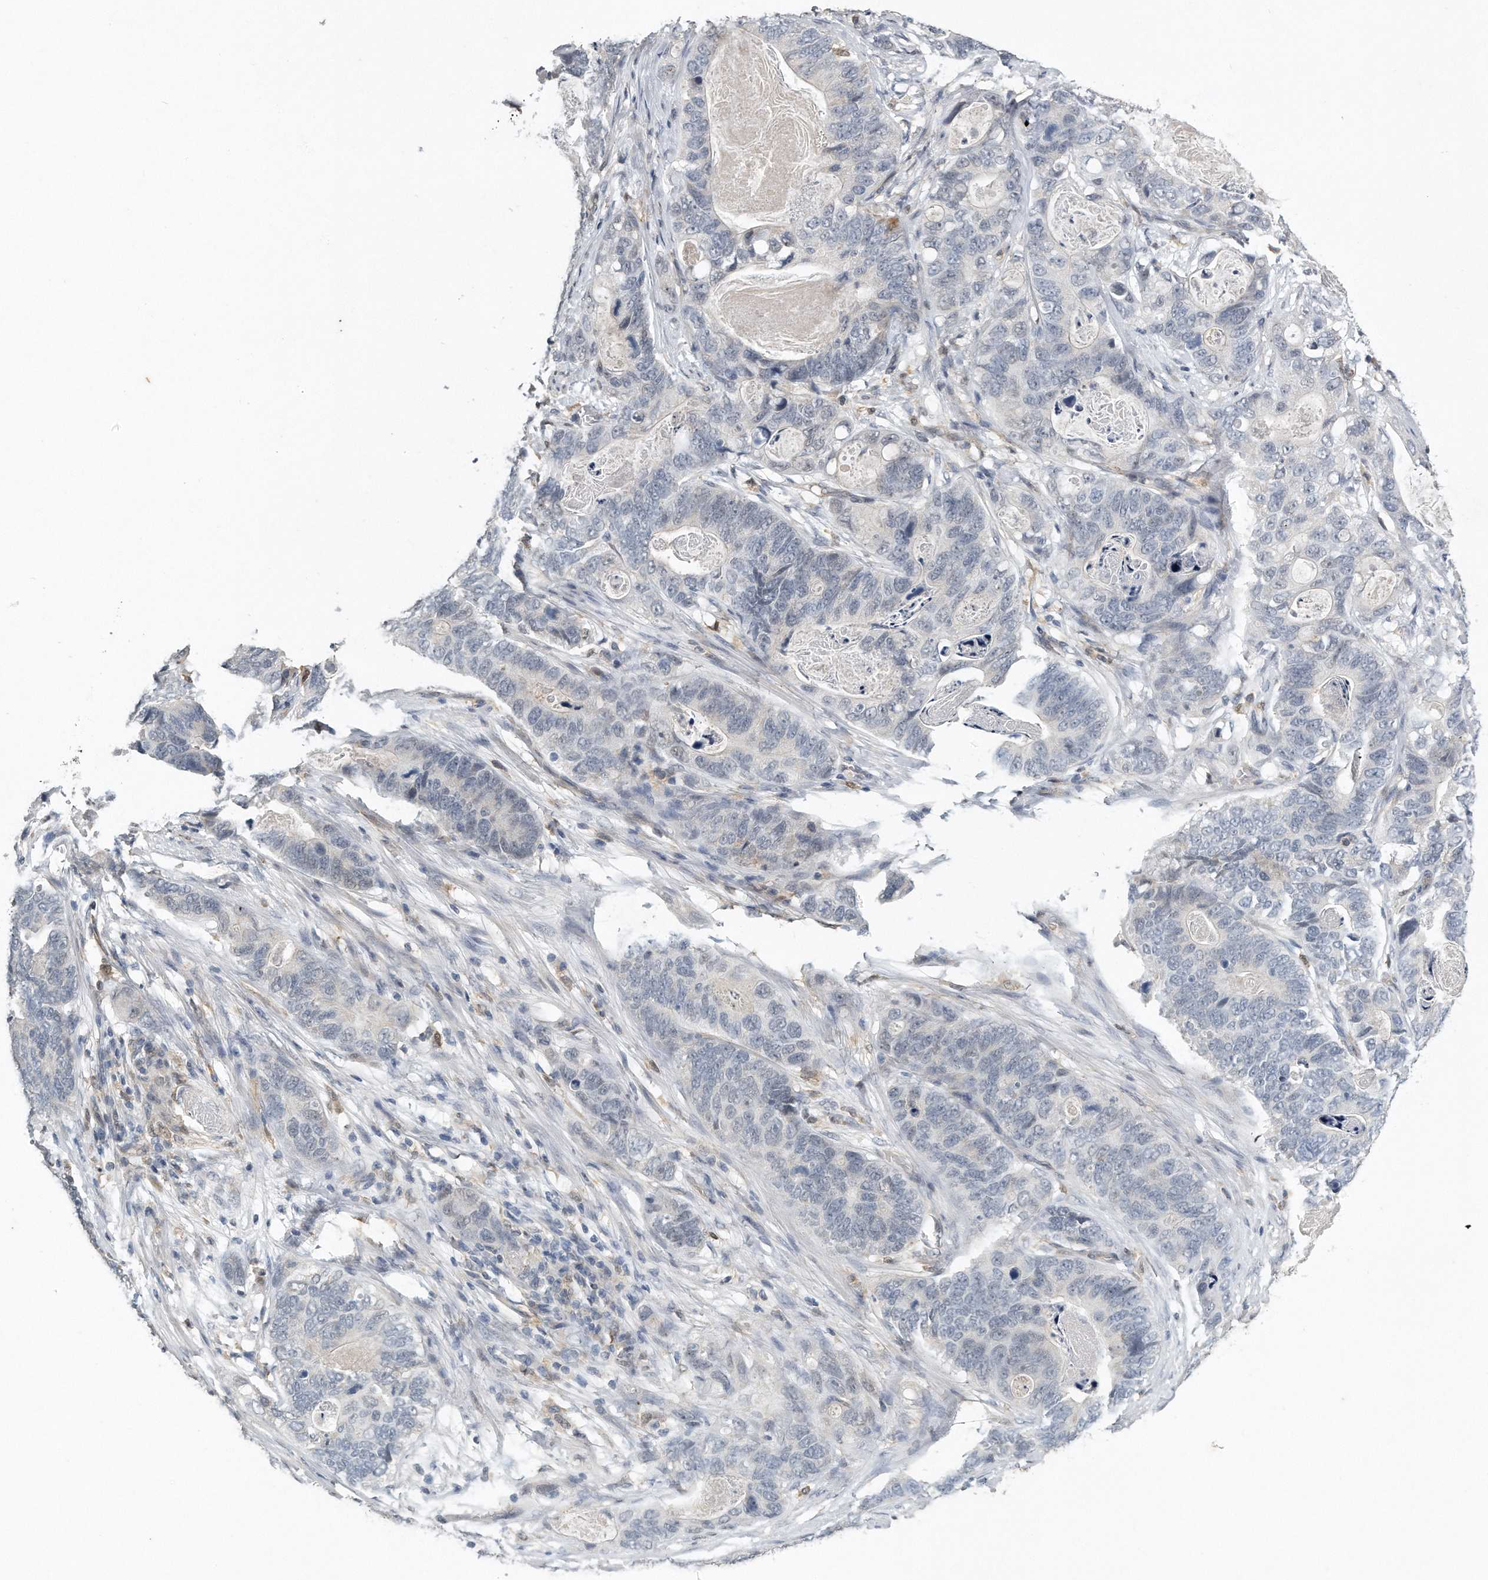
{"staining": {"intensity": "negative", "quantity": "none", "location": "none"}, "tissue": "stomach cancer", "cell_type": "Tumor cells", "image_type": "cancer", "snomed": [{"axis": "morphology", "description": "Normal tissue, NOS"}, {"axis": "morphology", "description": "Adenocarcinoma, NOS"}, {"axis": "topography", "description": "Stomach"}], "caption": "Immunohistochemistry (IHC) of human adenocarcinoma (stomach) displays no staining in tumor cells.", "gene": "CAMK1", "patient": {"sex": "female", "age": 89}}